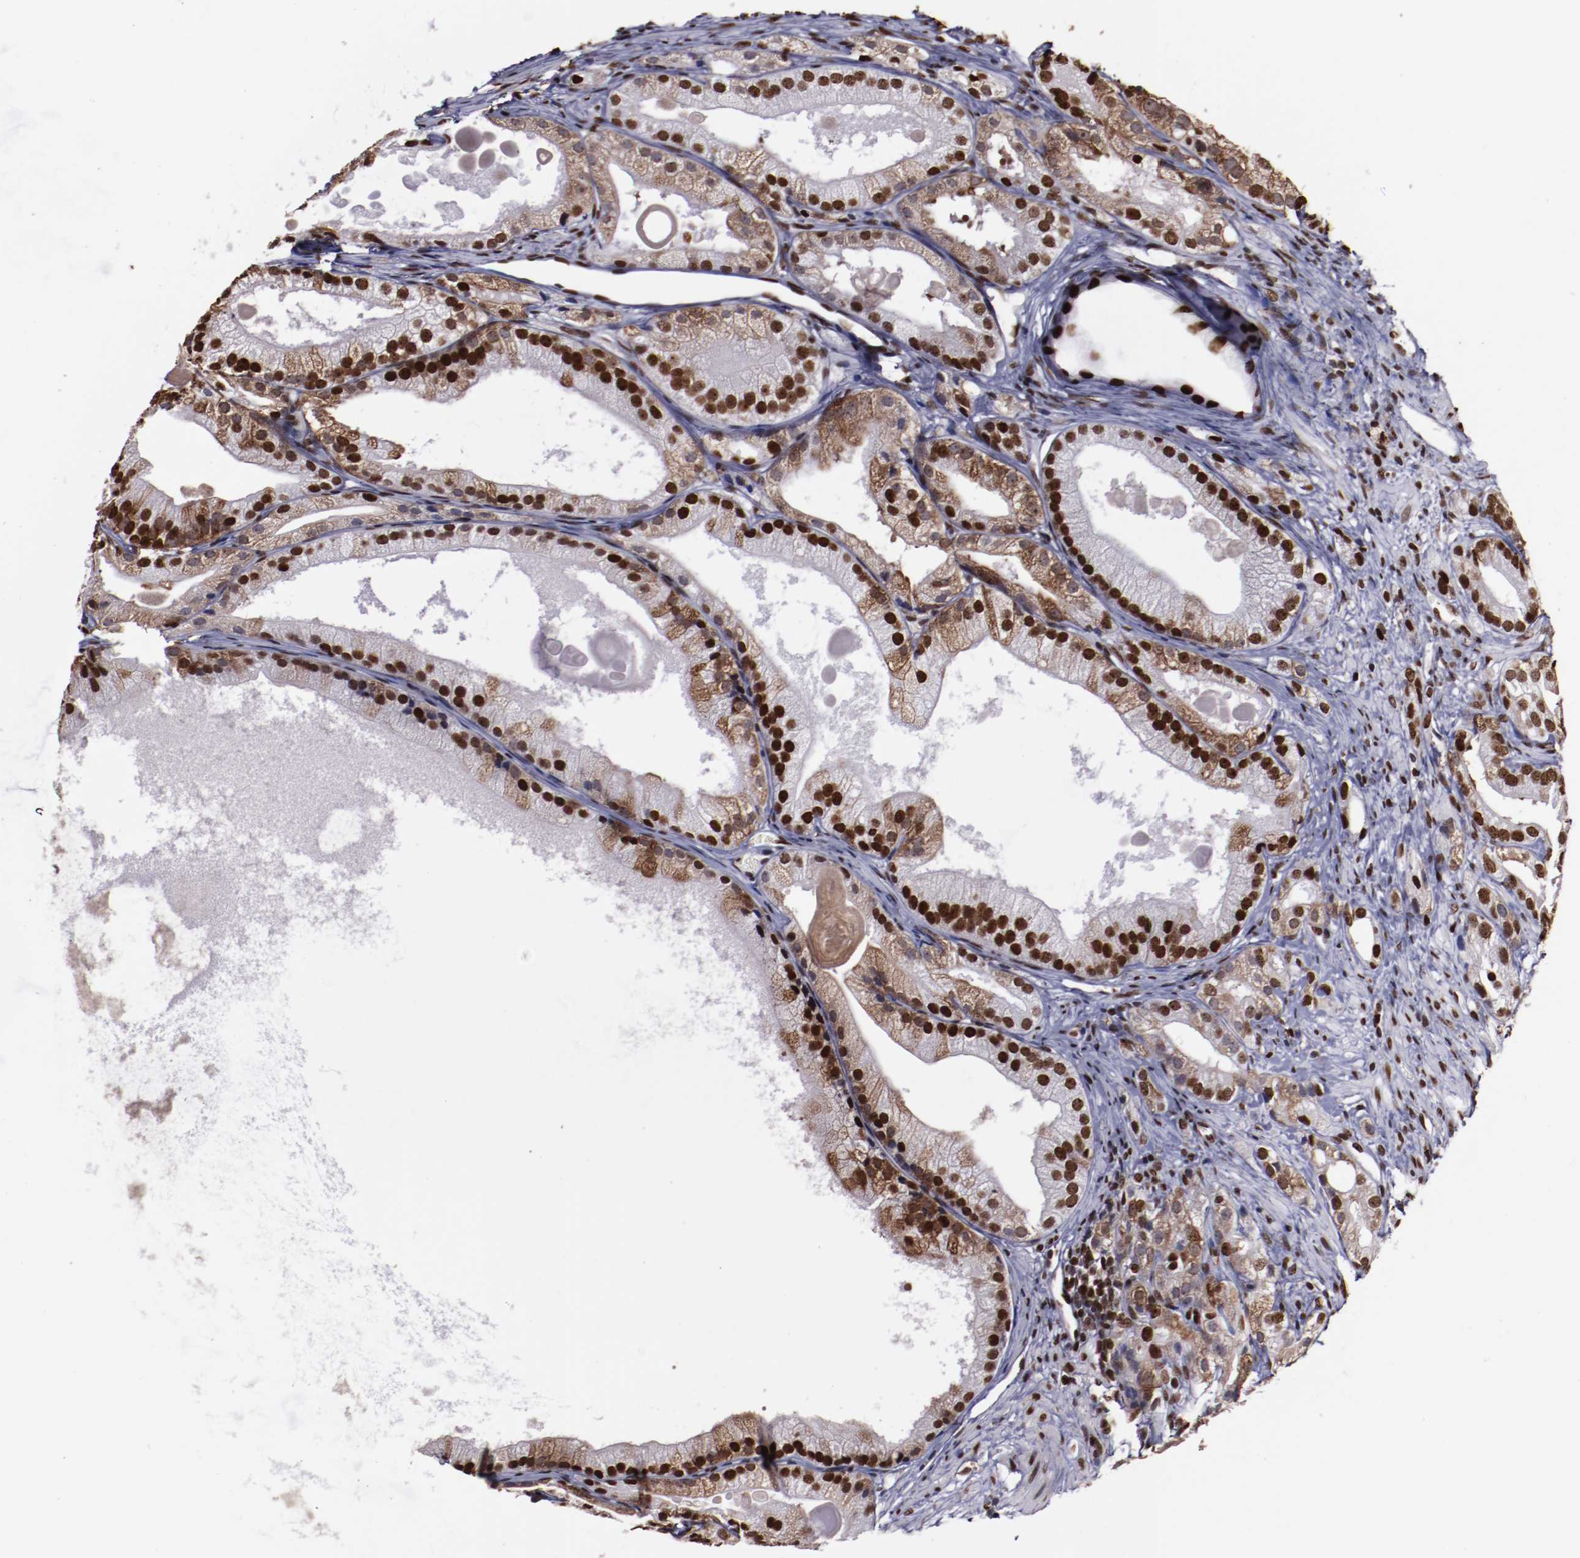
{"staining": {"intensity": "moderate", "quantity": ">75%", "location": "nuclear"}, "tissue": "prostate cancer", "cell_type": "Tumor cells", "image_type": "cancer", "snomed": [{"axis": "morphology", "description": "Adenocarcinoma, Low grade"}, {"axis": "topography", "description": "Prostate"}], "caption": "IHC image of neoplastic tissue: human prostate low-grade adenocarcinoma stained using immunohistochemistry (IHC) reveals medium levels of moderate protein expression localized specifically in the nuclear of tumor cells, appearing as a nuclear brown color.", "gene": "APEX1", "patient": {"sex": "male", "age": 69}}